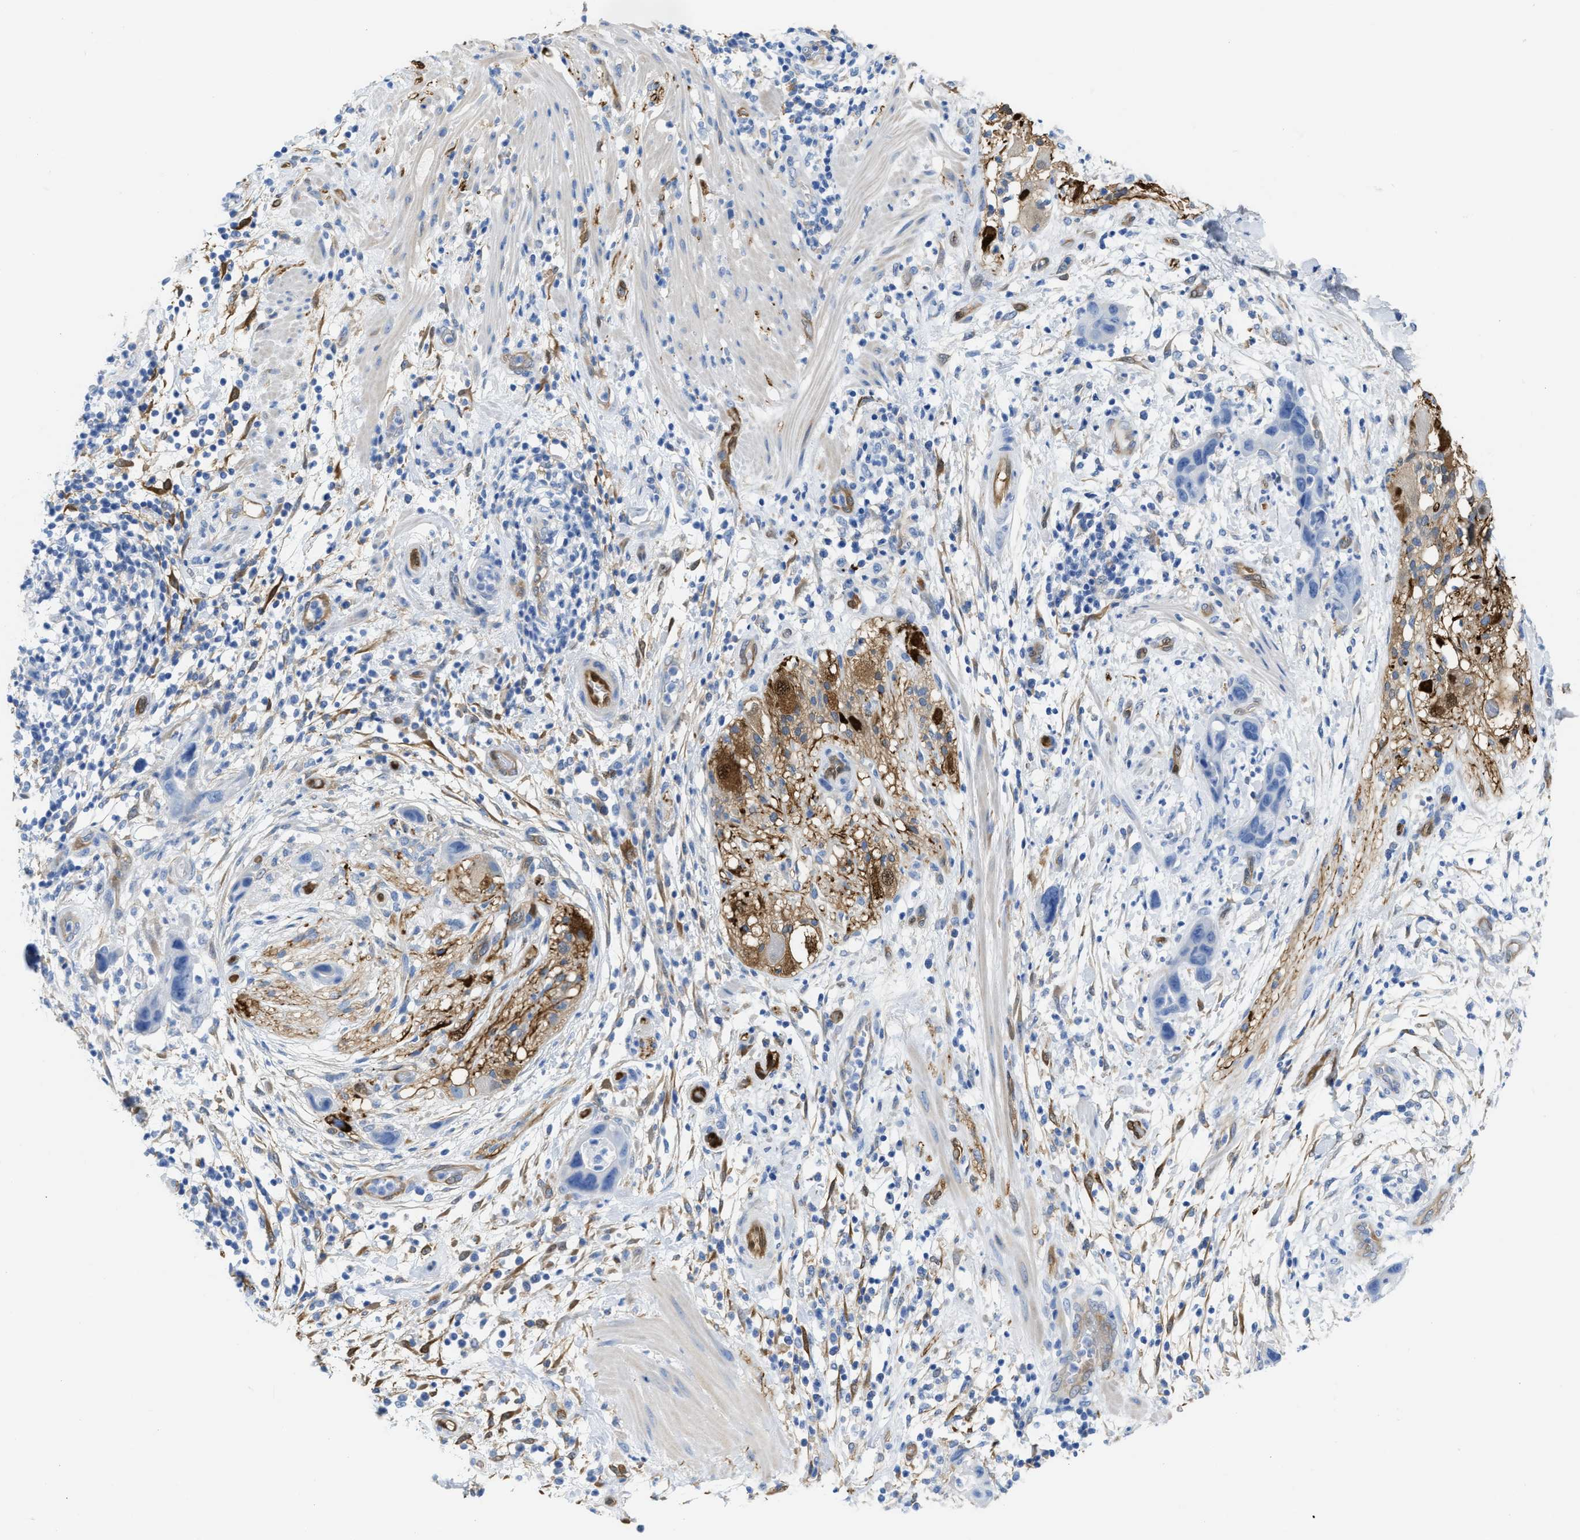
{"staining": {"intensity": "negative", "quantity": "none", "location": "none"}, "tissue": "pancreatic cancer", "cell_type": "Tumor cells", "image_type": "cancer", "snomed": [{"axis": "morphology", "description": "Adenocarcinoma, NOS"}, {"axis": "topography", "description": "Pancreas"}], "caption": "Immunohistochemical staining of human adenocarcinoma (pancreatic) reveals no significant positivity in tumor cells. (Brightfield microscopy of DAB (3,3'-diaminobenzidine) immunohistochemistry (IHC) at high magnification).", "gene": "ASS1", "patient": {"sex": "female", "age": 71}}